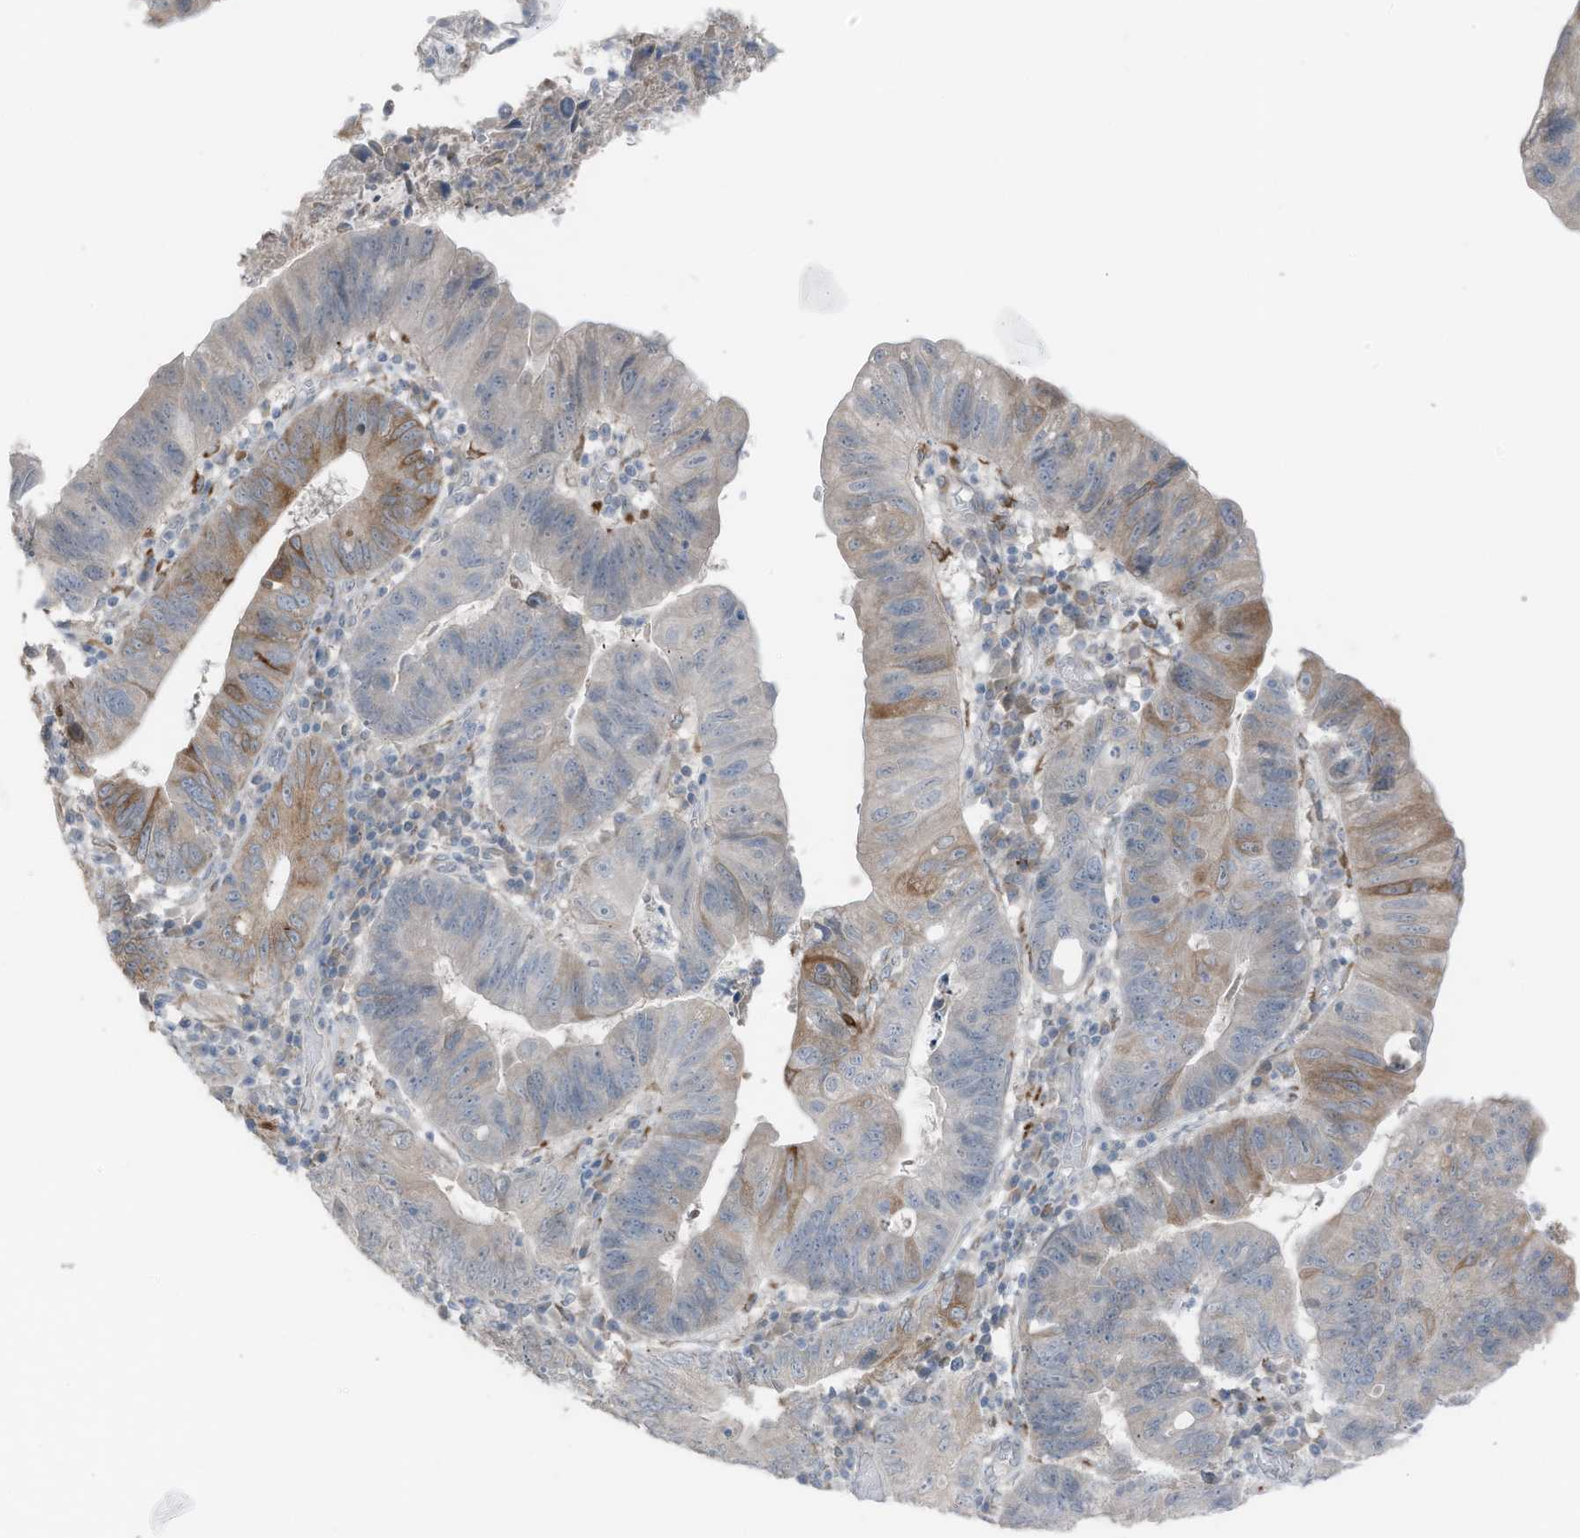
{"staining": {"intensity": "moderate", "quantity": "<25%", "location": "cytoplasmic/membranous"}, "tissue": "stomach cancer", "cell_type": "Tumor cells", "image_type": "cancer", "snomed": [{"axis": "morphology", "description": "Adenocarcinoma, NOS"}, {"axis": "topography", "description": "Stomach"}], "caption": "IHC micrograph of stomach cancer stained for a protein (brown), which exhibits low levels of moderate cytoplasmic/membranous staining in about <25% of tumor cells.", "gene": "ARHGEF33", "patient": {"sex": "male", "age": 59}}